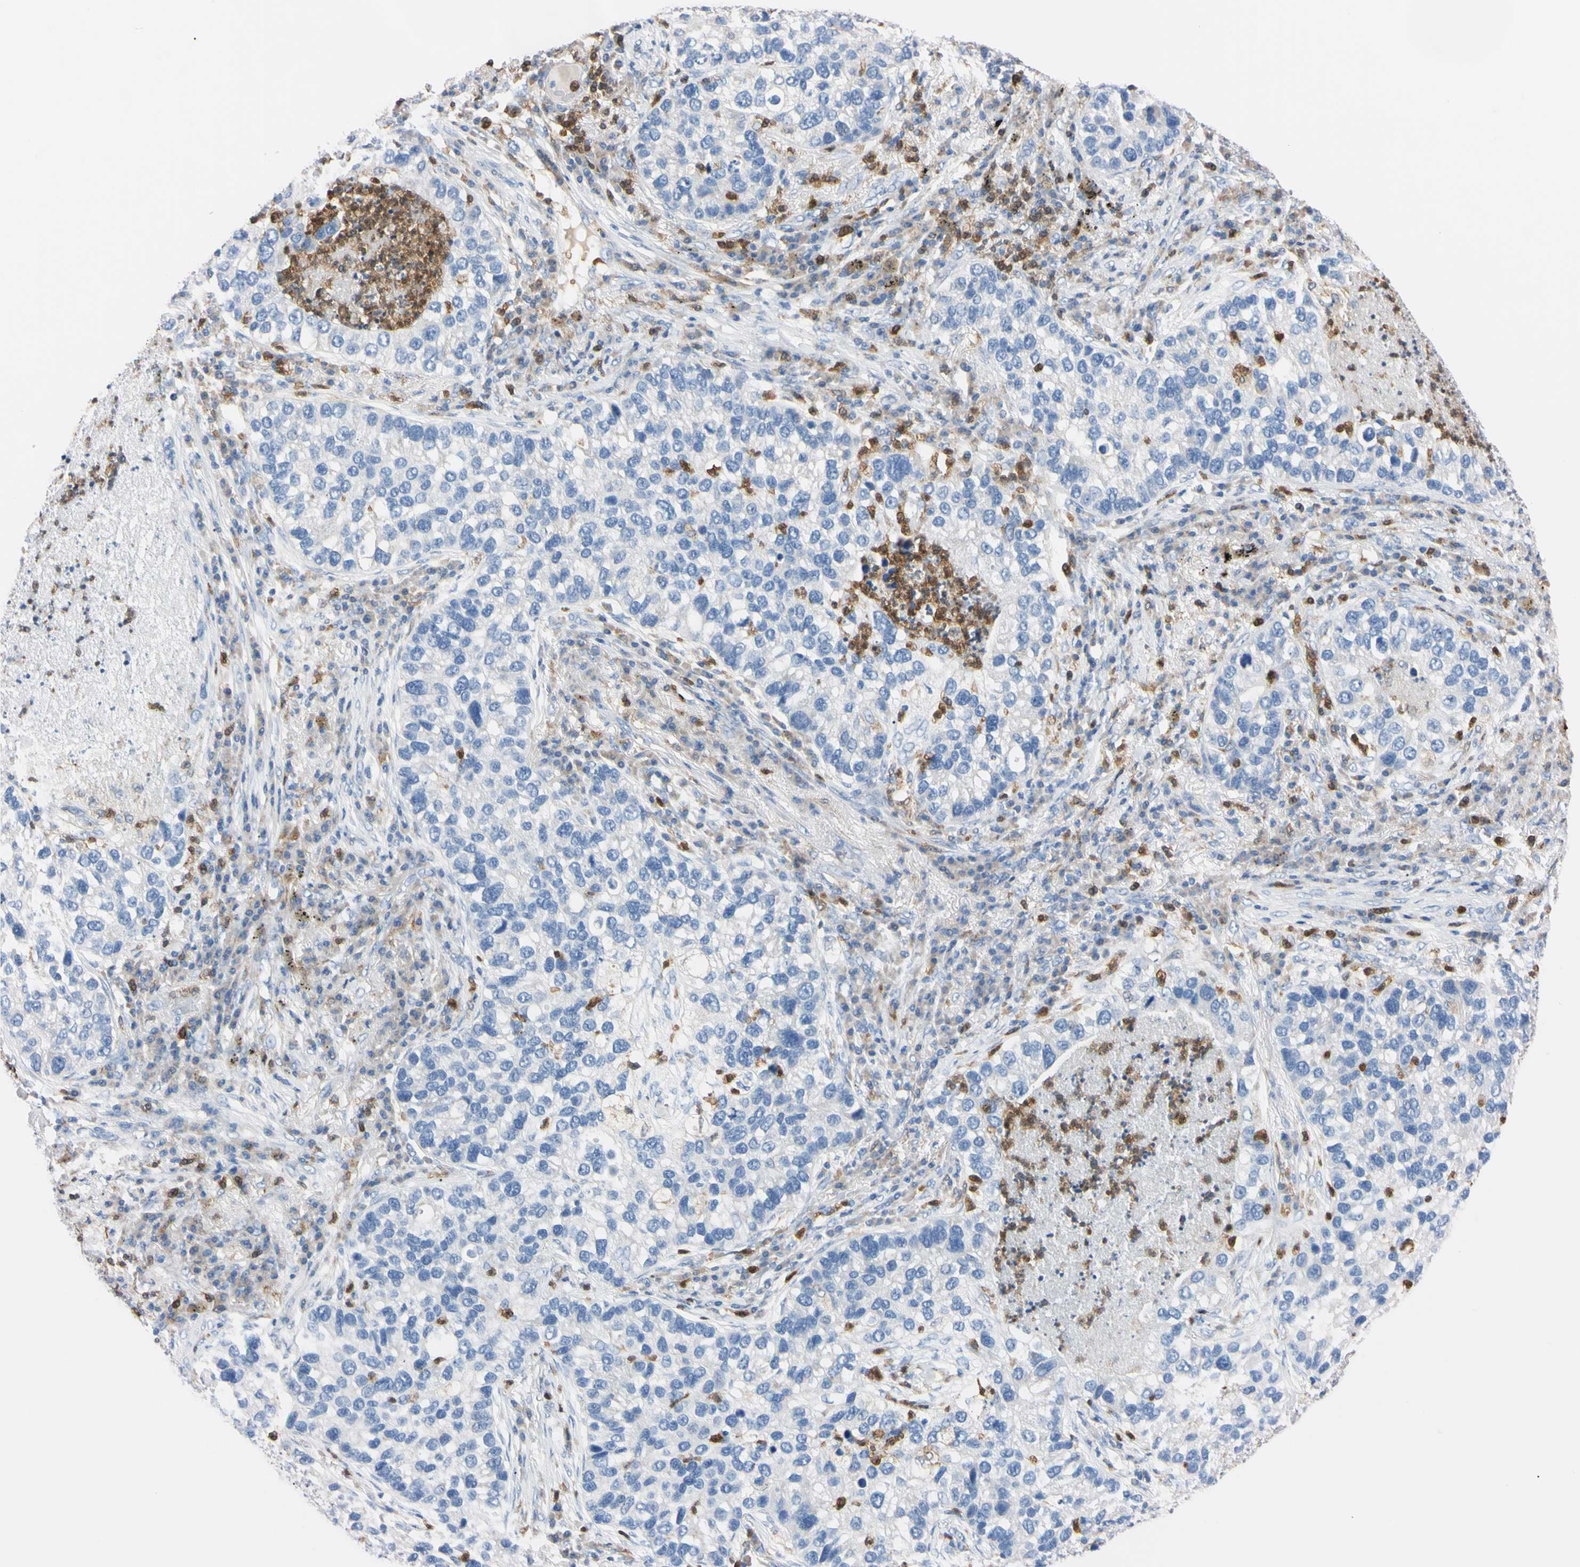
{"staining": {"intensity": "negative", "quantity": "none", "location": "none"}, "tissue": "lung cancer", "cell_type": "Tumor cells", "image_type": "cancer", "snomed": [{"axis": "morphology", "description": "Normal tissue, NOS"}, {"axis": "morphology", "description": "Adenocarcinoma, NOS"}, {"axis": "topography", "description": "Bronchus"}, {"axis": "topography", "description": "Lung"}], "caption": "Protein analysis of adenocarcinoma (lung) reveals no significant staining in tumor cells.", "gene": "NCF4", "patient": {"sex": "male", "age": 54}}